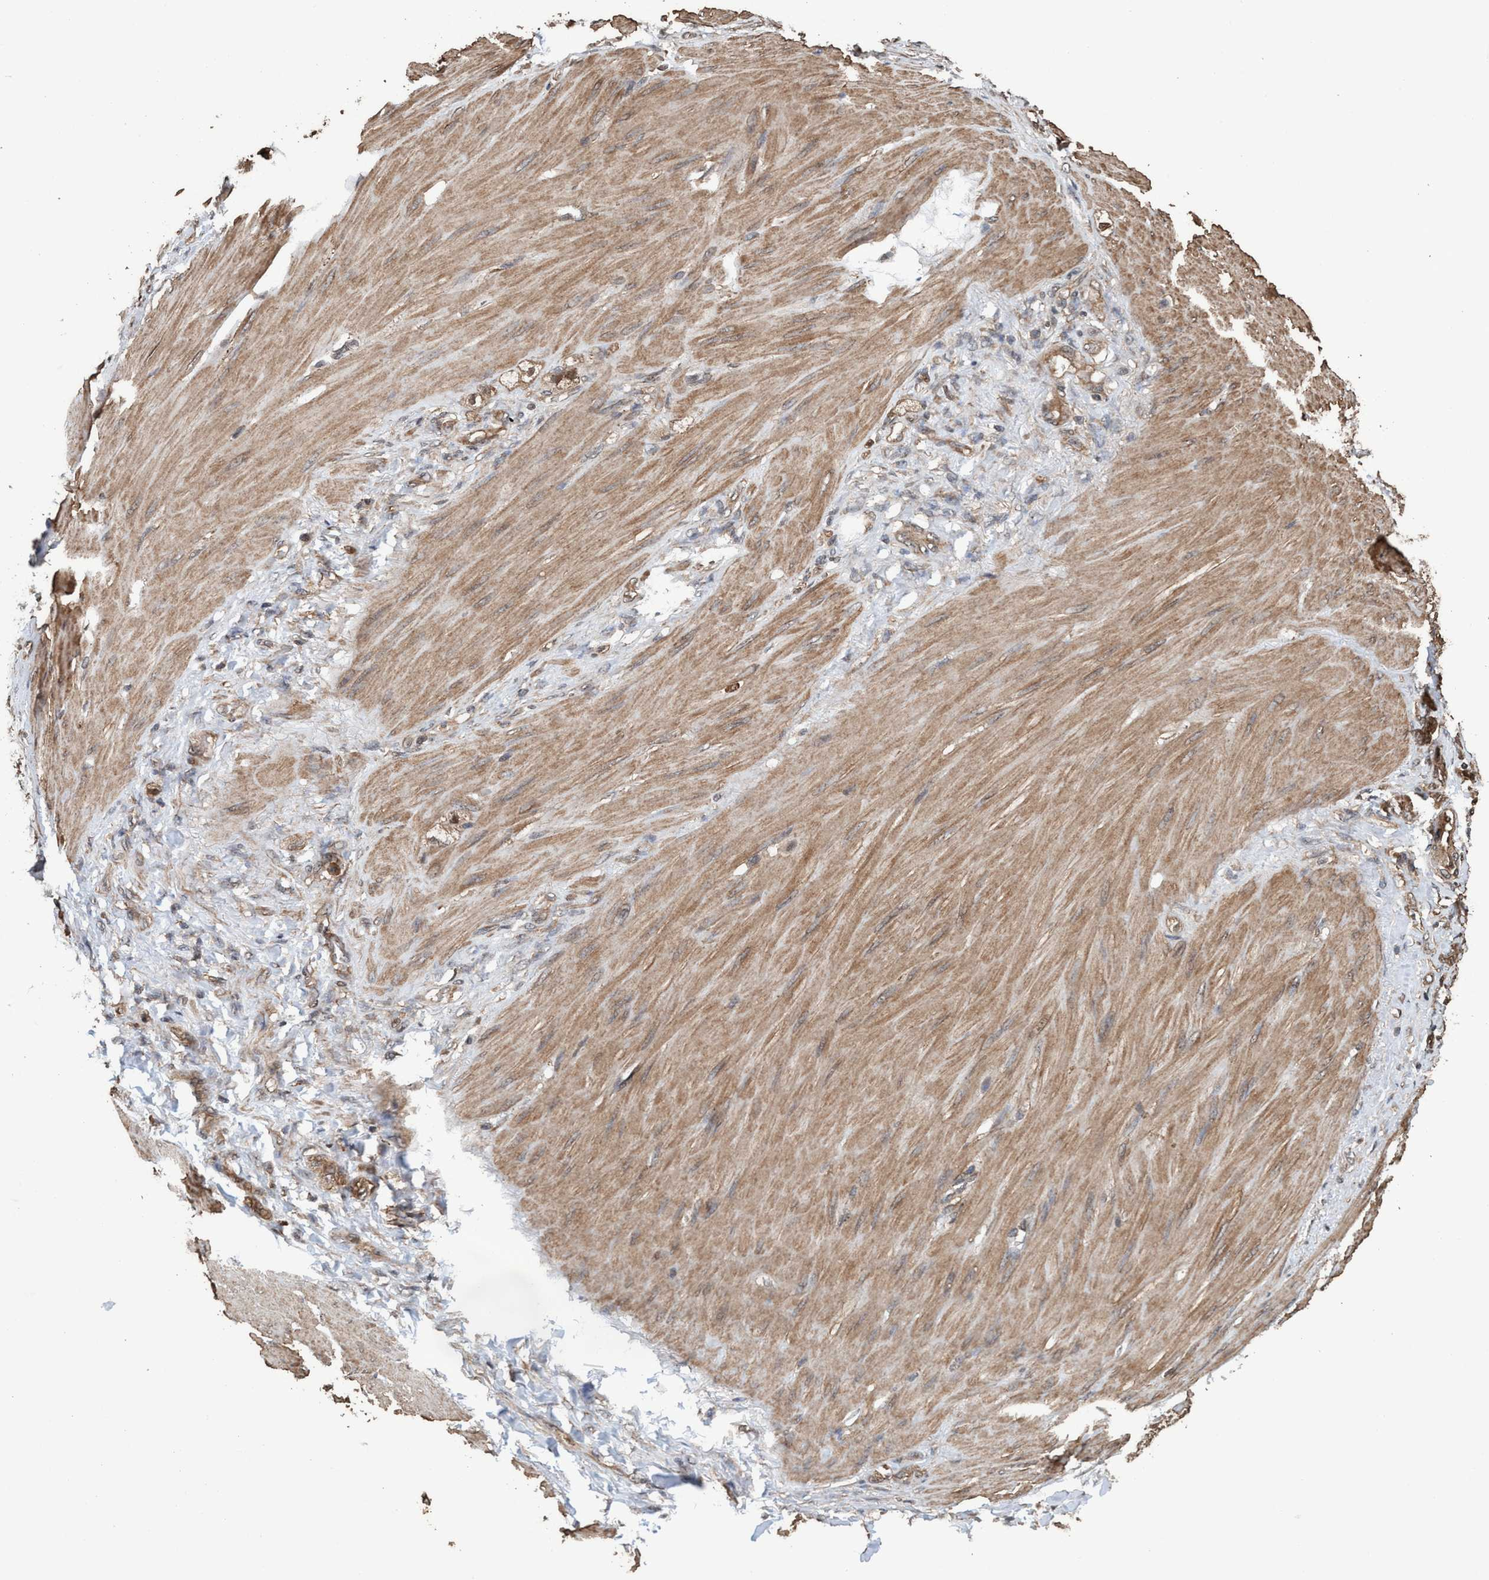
{"staining": {"intensity": "moderate", "quantity": ">75%", "location": "cytoplasmic/membranous"}, "tissue": "stomach cancer", "cell_type": "Tumor cells", "image_type": "cancer", "snomed": [{"axis": "morphology", "description": "Adenocarcinoma, NOS"}, {"axis": "topography", "description": "Stomach"}], "caption": "Stomach adenocarcinoma stained for a protein (brown) shows moderate cytoplasmic/membranous positive expression in approximately >75% of tumor cells.", "gene": "TRPC7", "patient": {"sex": "male", "age": 82}}